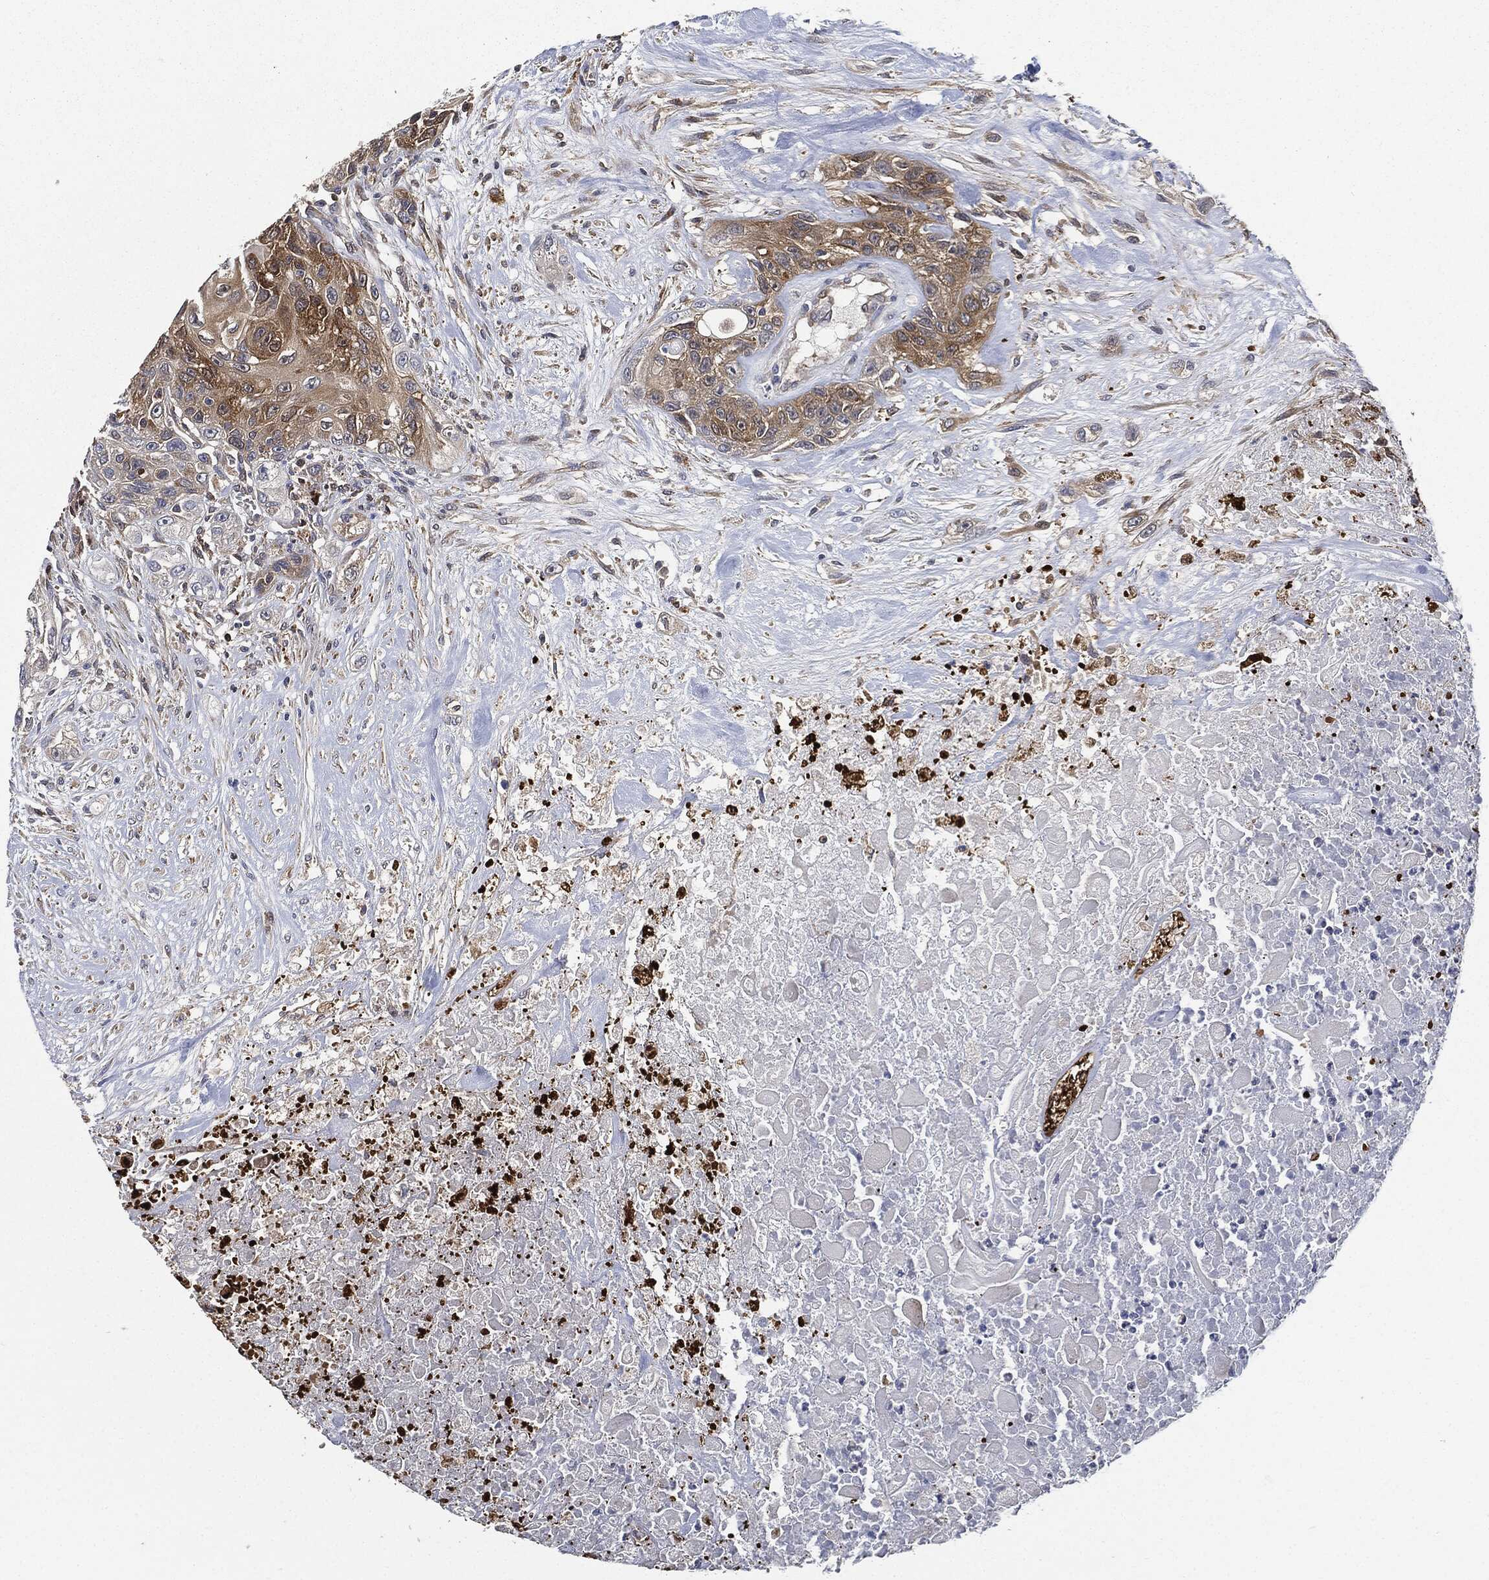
{"staining": {"intensity": "weak", "quantity": "<25%", "location": "cytoplasmic/membranous"}, "tissue": "urothelial cancer", "cell_type": "Tumor cells", "image_type": "cancer", "snomed": [{"axis": "morphology", "description": "Urothelial carcinoma, High grade"}, {"axis": "topography", "description": "Urinary bladder"}], "caption": "Protein analysis of urothelial carcinoma (high-grade) reveals no significant expression in tumor cells.", "gene": "PRDX2", "patient": {"sex": "female", "age": 56}}